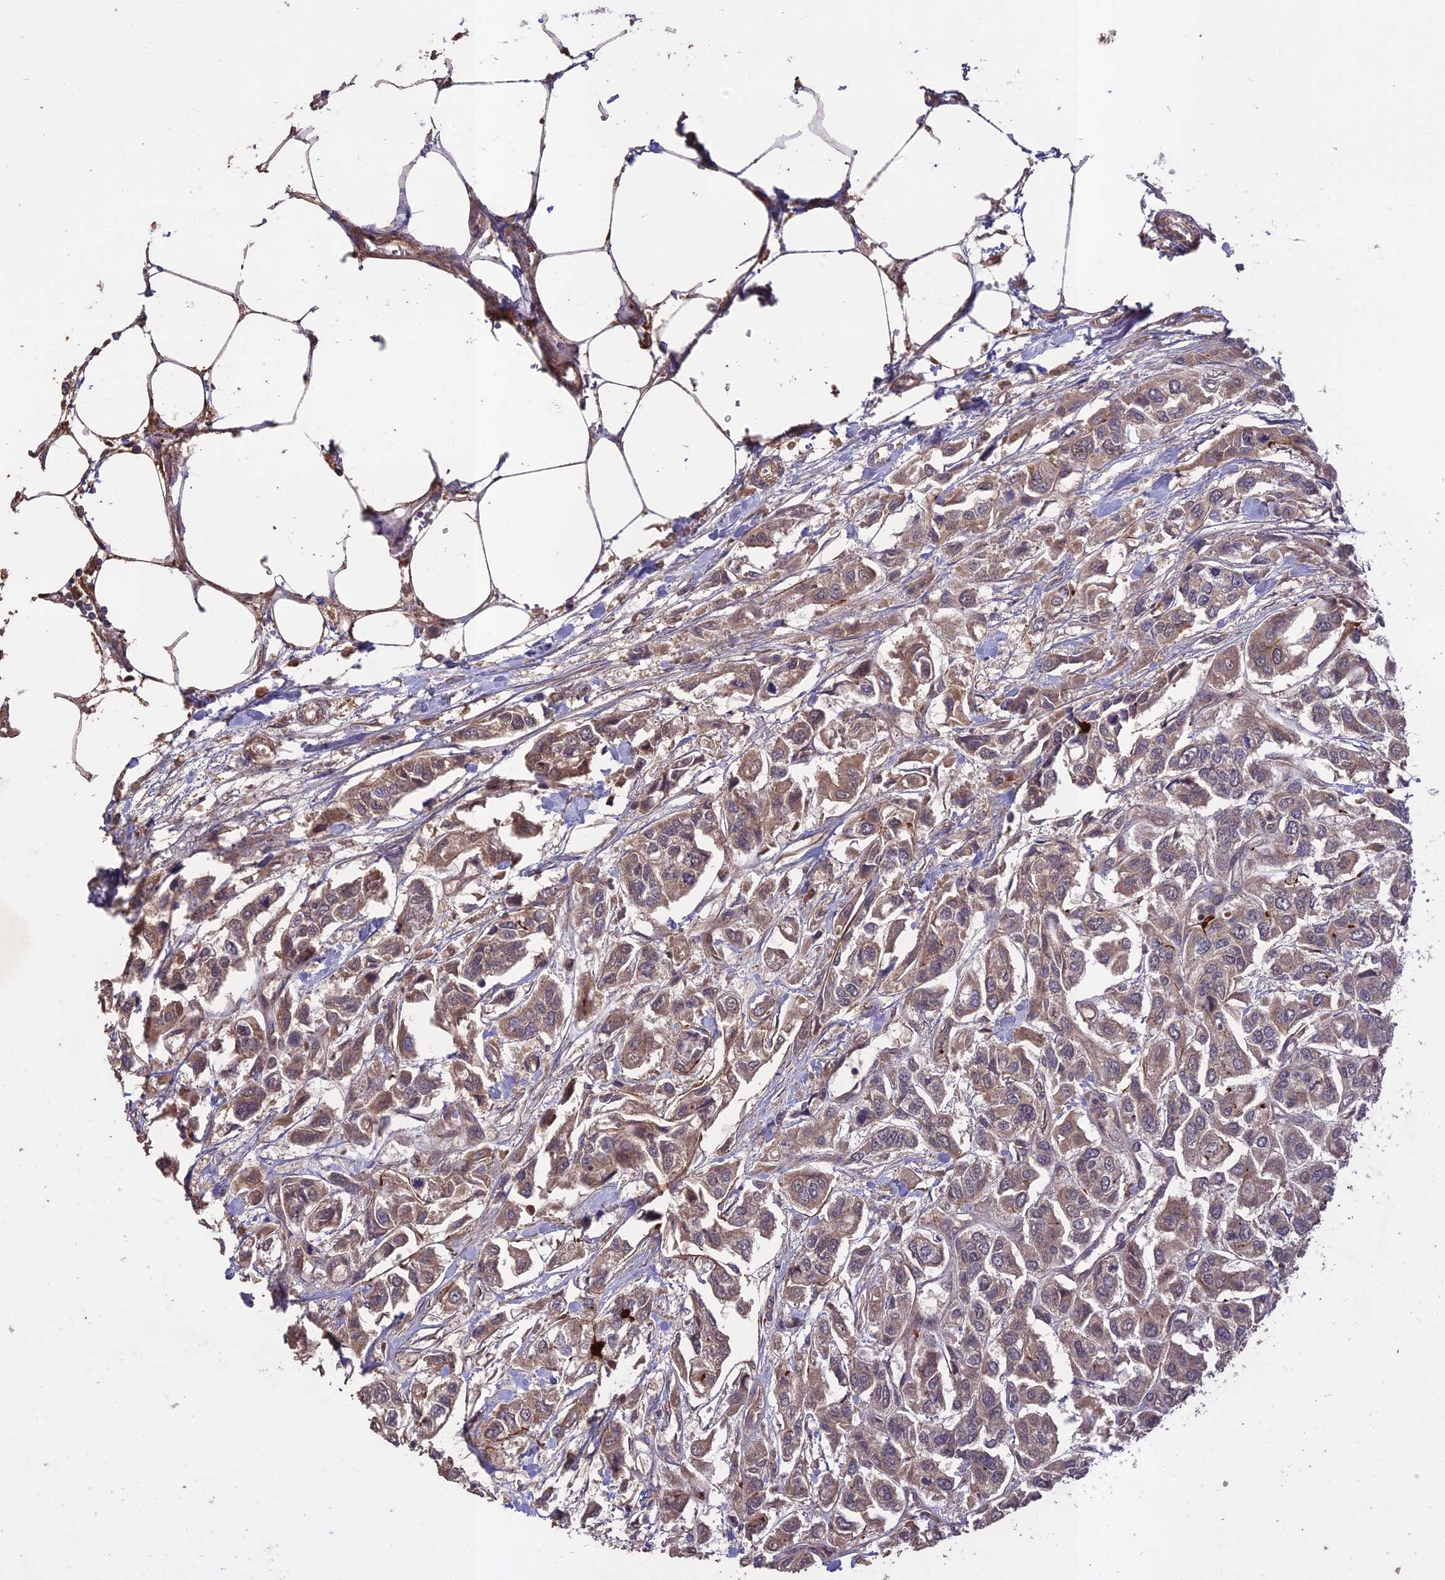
{"staining": {"intensity": "weak", "quantity": "25%-75%", "location": "cytoplasmic/membranous"}, "tissue": "urothelial cancer", "cell_type": "Tumor cells", "image_type": "cancer", "snomed": [{"axis": "morphology", "description": "Urothelial carcinoma, High grade"}, {"axis": "topography", "description": "Urinary bladder"}], "caption": "Protein expression analysis of human urothelial carcinoma (high-grade) reveals weak cytoplasmic/membranous staining in about 25%-75% of tumor cells. (brown staining indicates protein expression, while blue staining denotes nuclei).", "gene": "ADO", "patient": {"sex": "male", "age": 67}}